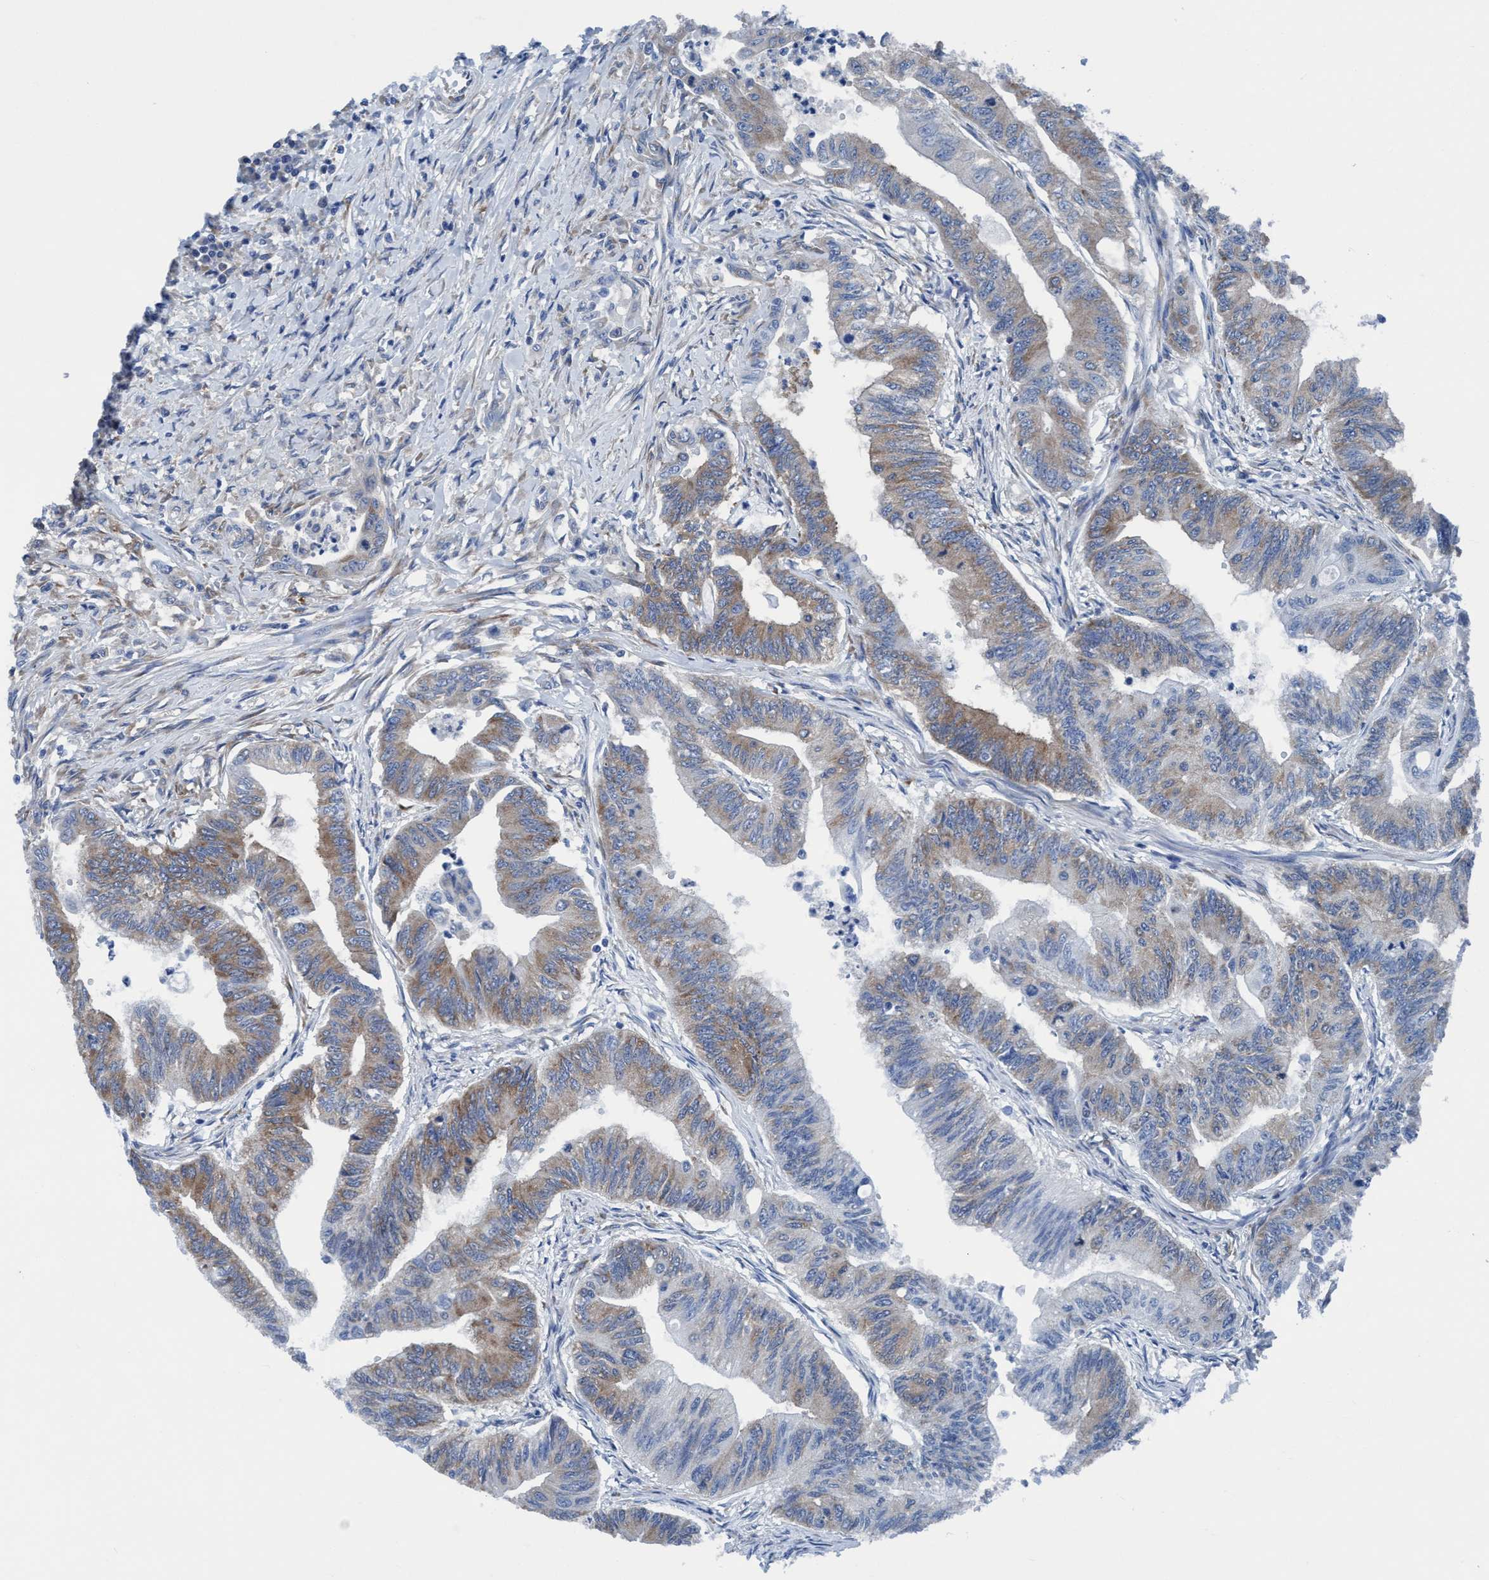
{"staining": {"intensity": "moderate", "quantity": "25%-75%", "location": "cytoplasmic/membranous"}, "tissue": "colorectal cancer", "cell_type": "Tumor cells", "image_type": "cancer", "snomed": [{"axis": "morphology", "description": "Adenoma, NOS"}, {"axis": "morphology", "description": "Adenocarcinoma, NOS"}, {"axis": "topography", "description": "Colon"}], "caption": "Colorectal cancer (adenoma) stained for a protein shows moderate cytoplasmic/membranous positivity in tumor cells. Nuclei are stained in blue.", "gene": "NMT1", "patient": {"sex": "male", "age": 79}}